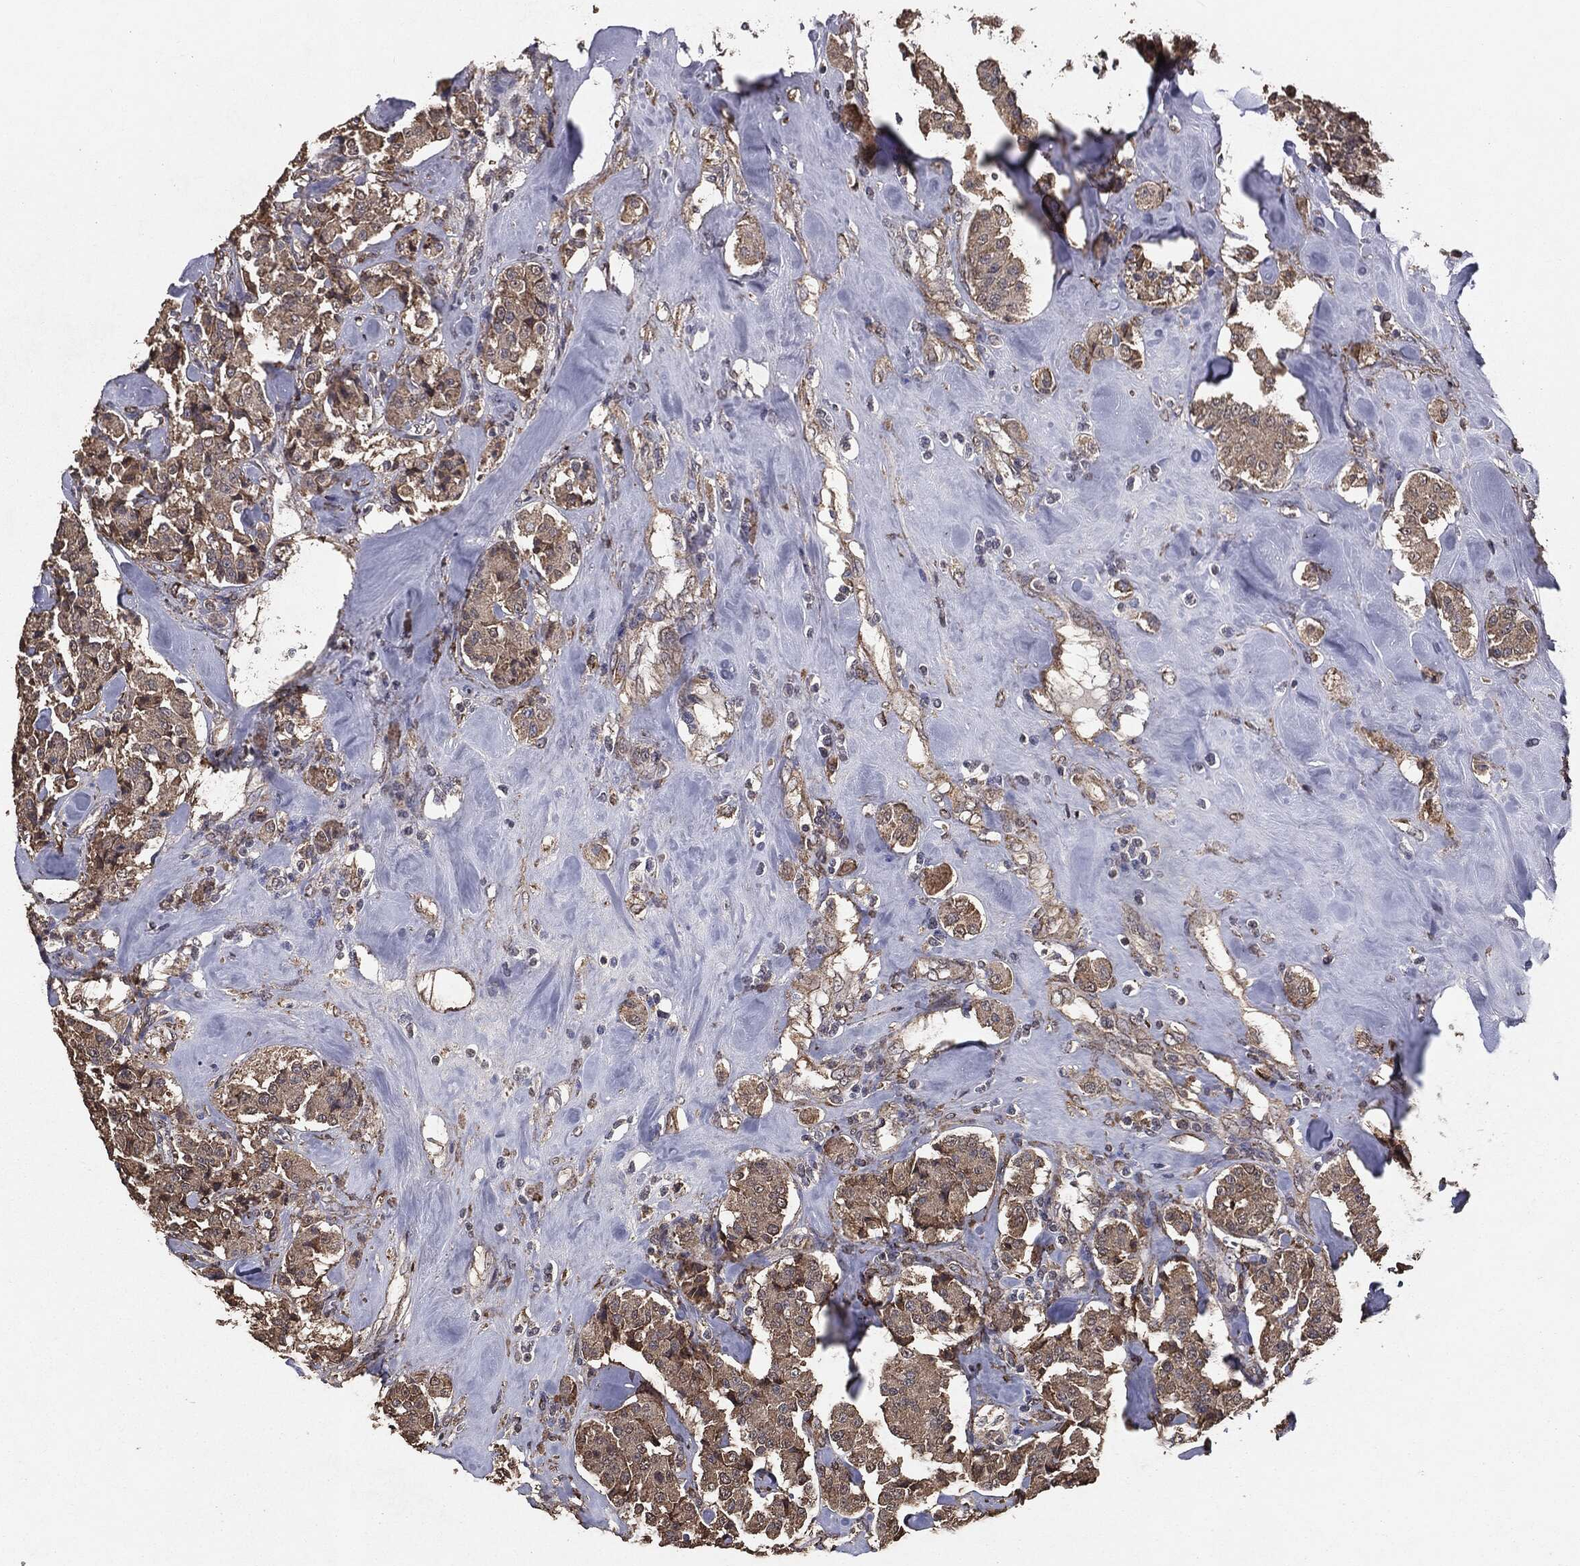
{"staining": {"intensity": "weak", "quantity": ">75%", "location": "cytoplasmic/membranous"}, "tissue": "carcinoid", "cell_type": "Tumor cells", "image_type": "cancer", "snomed": [{"axis": "morphology", "description": "Carcinoid, malignant, NOS"}, {"axis": "topography", "description": "Pancreas"}], "caption": "Weak cytoplasmic/membranous positivity is seen in about >75% of tumor cells in carcinoid.", "gene": "MTOR", "patient": {"sex": "male", "age": 41}}